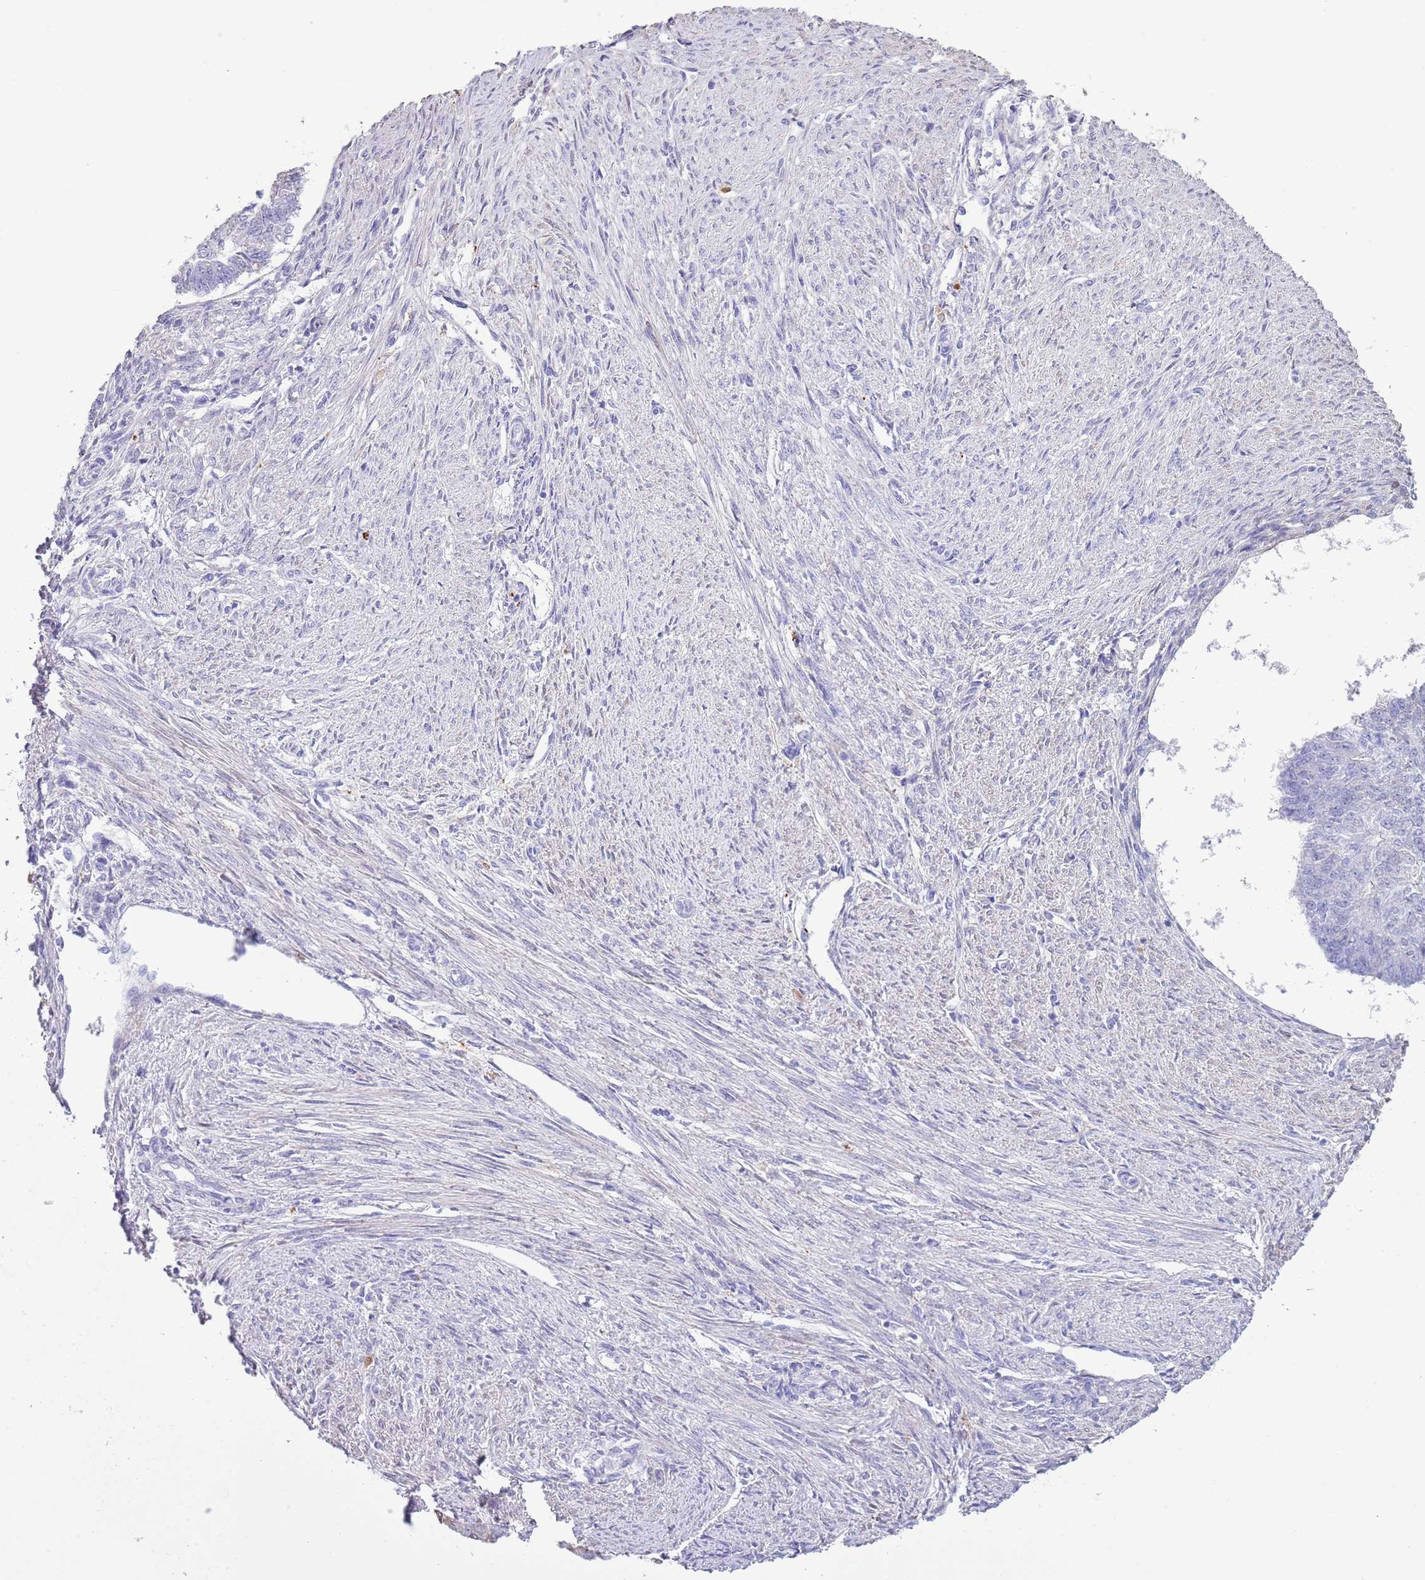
{"staining": {"intensity": "negative", "quantity": "none", "location": "none"}, "tissue": "endometrial cancer", "cell_type": "Tumor cells", "image_type": "cancer", "snomed": [{"axis": "morphology", "description": "Adenocarcinoma, NOS"}, {"axis": "topography", "description": "Endometrium"}], "caption": "An immunohistochemistry (IHC) micrograph of endometrial cancer (adenocarcinoma) is shown. There is no staining in tumor cells of endometrial cancer (adenocarcinoma).", "gene": "ABHD17C", "patient": {"sex": "female", "age": 32}}